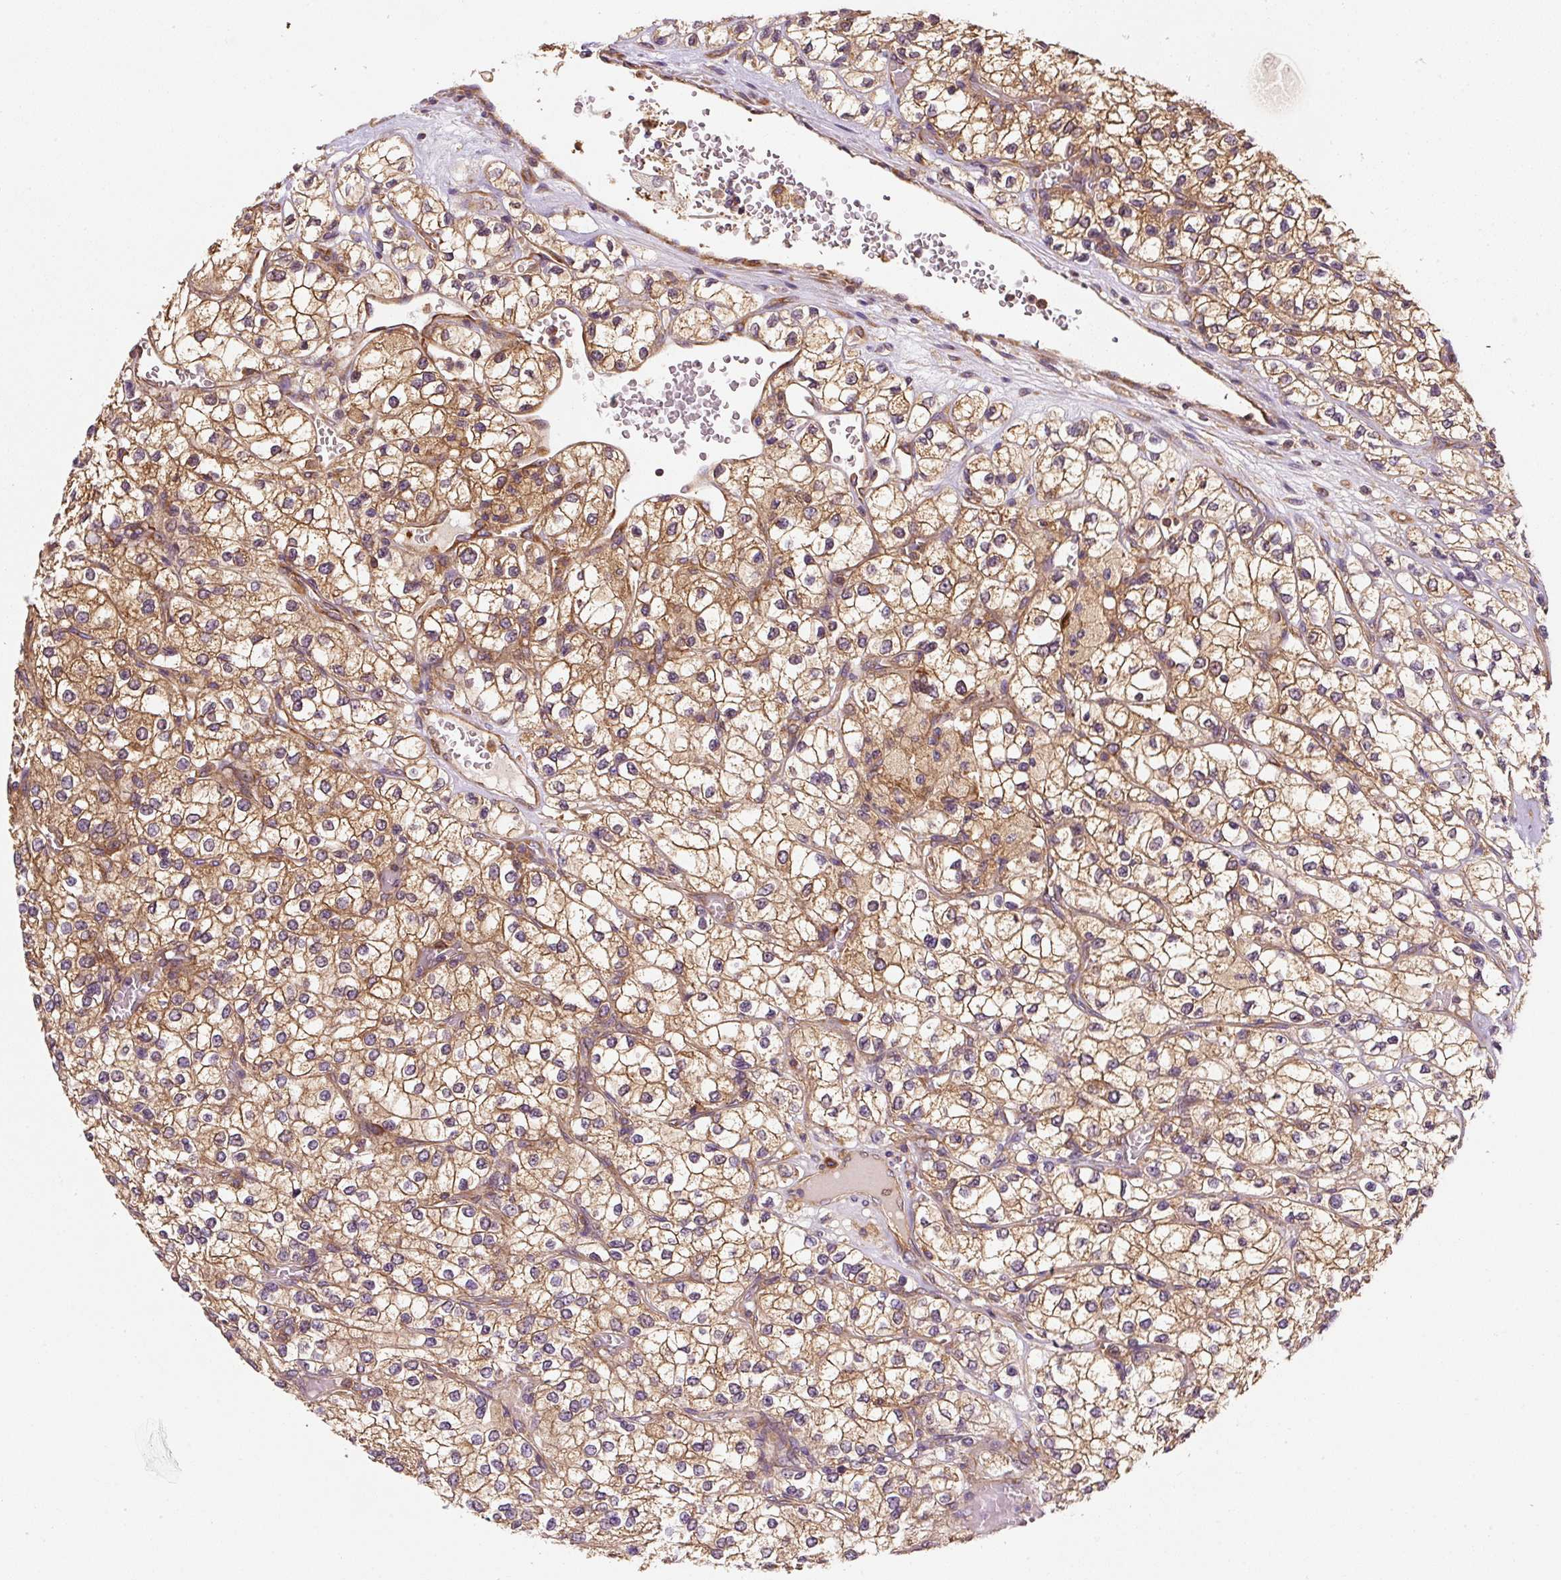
{"staining": {"intensity": "moderate", "quantity": ">75%", "location": "cytoplasmic/membranous"}, "tissue": "renal cancer", "cell_type": "Tumor cells", "image_type": "cancer", "snomed": [{"axis": "morphology", "description": "Adenocarcinoma, NOS"}, {"axis": "topography", "description": "Kidney"}], "caption": "Brown immunohistochemical staining in human renal adenocarcinoma demonstrates moderate cytoplasmic/membranous positivity in approximately >75% of tumor cells.", "gene": "EIF2S2", "patient": {"sex": "male", "age": 80}}